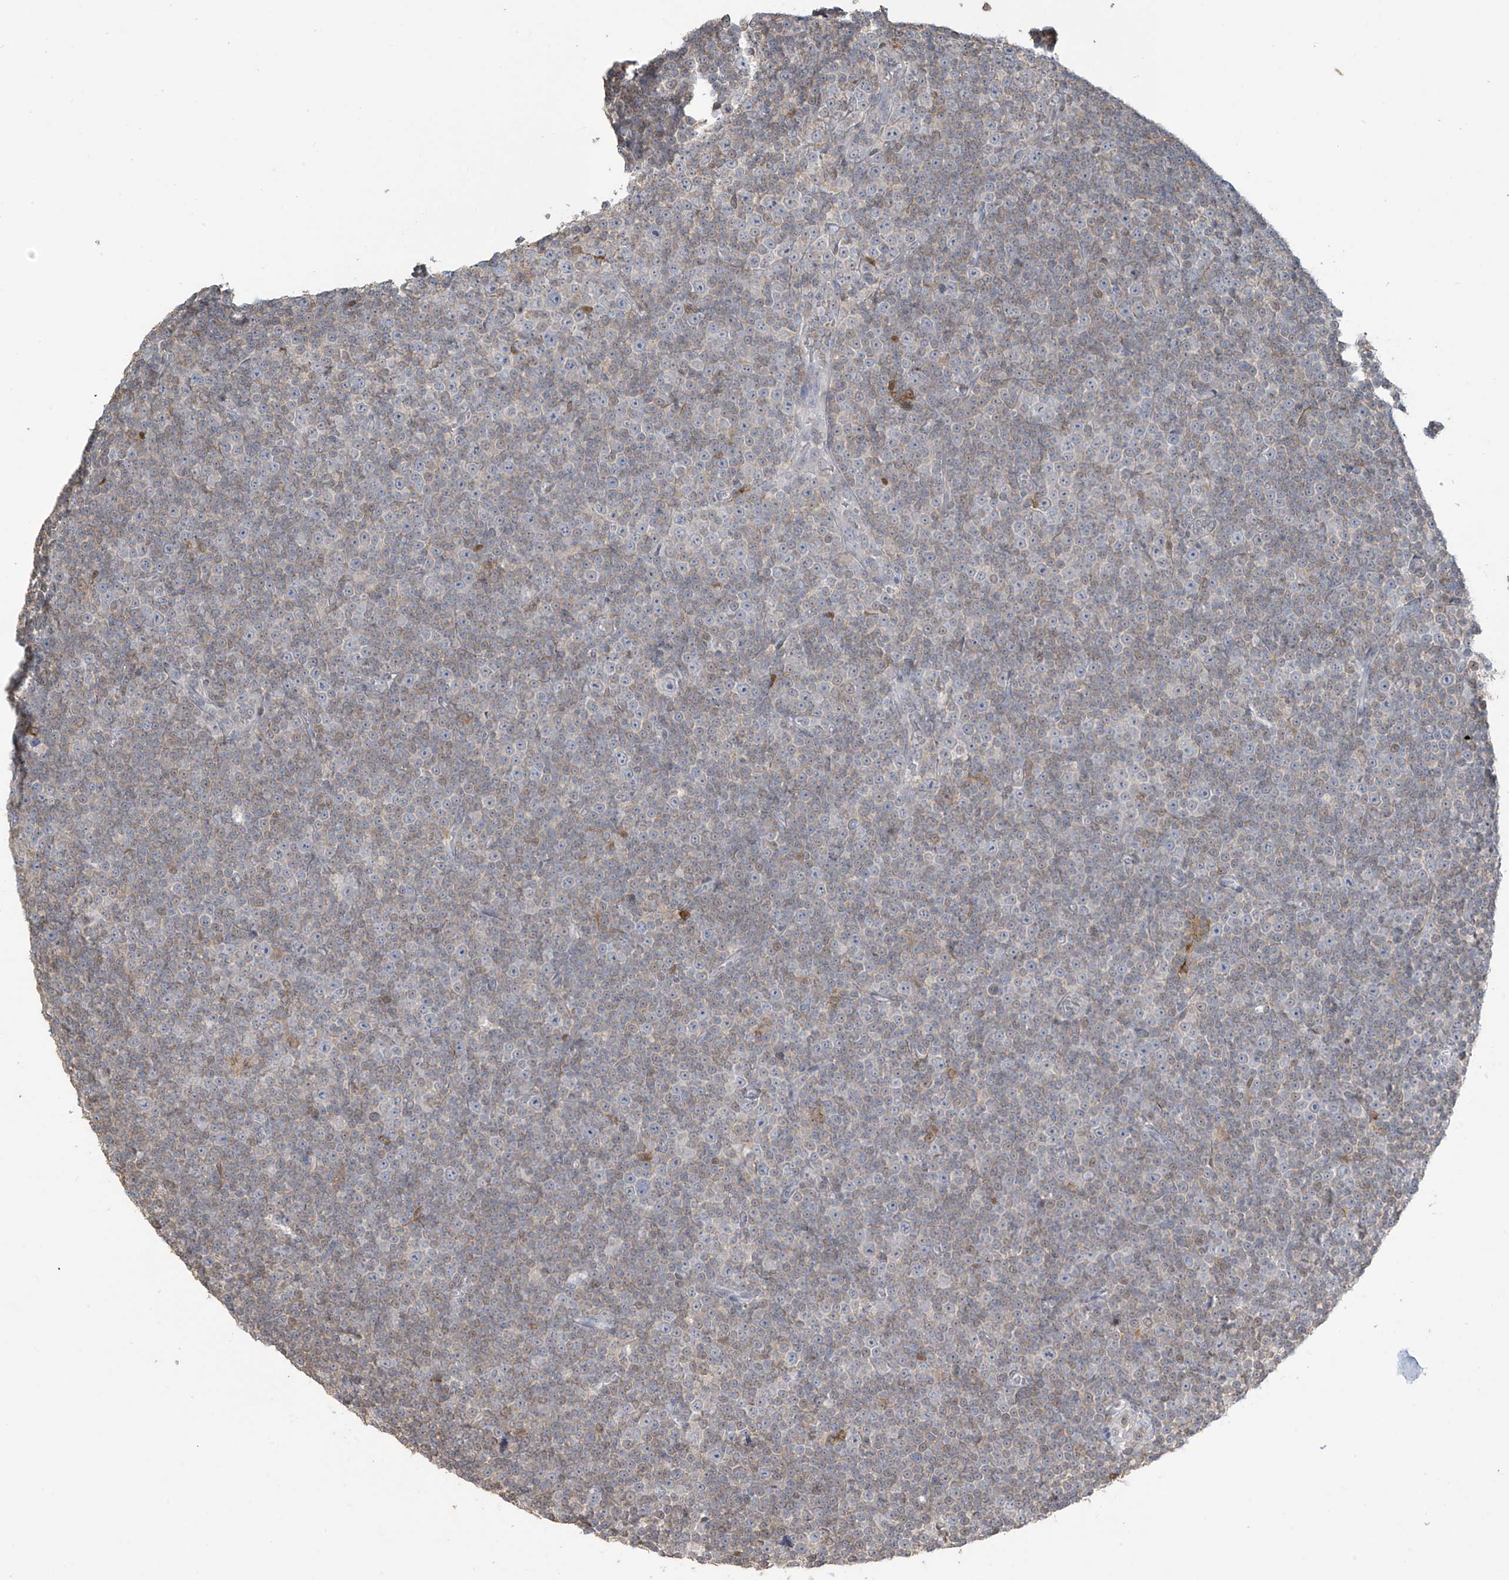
{"staining": {"intensity": "negative", "quantity": "none", "location": "none"}, "tissue": "lymphoma", "cell_type": "Tumor cells", "image_type": "cancer", "snomed": [{"axis": "morphology", "description": "Malignant lymphoma, non-Hodgkin's type, Low grade"}, {"axis": "topography", "description": "Lymph node"}], "caption": "Lymphoma stained for a protein using immunohistochemistry (IHC) exhibits no positivity tumor cells.", "gene": "TAGAP", "patient": {"sex": "female", "age": 67}}